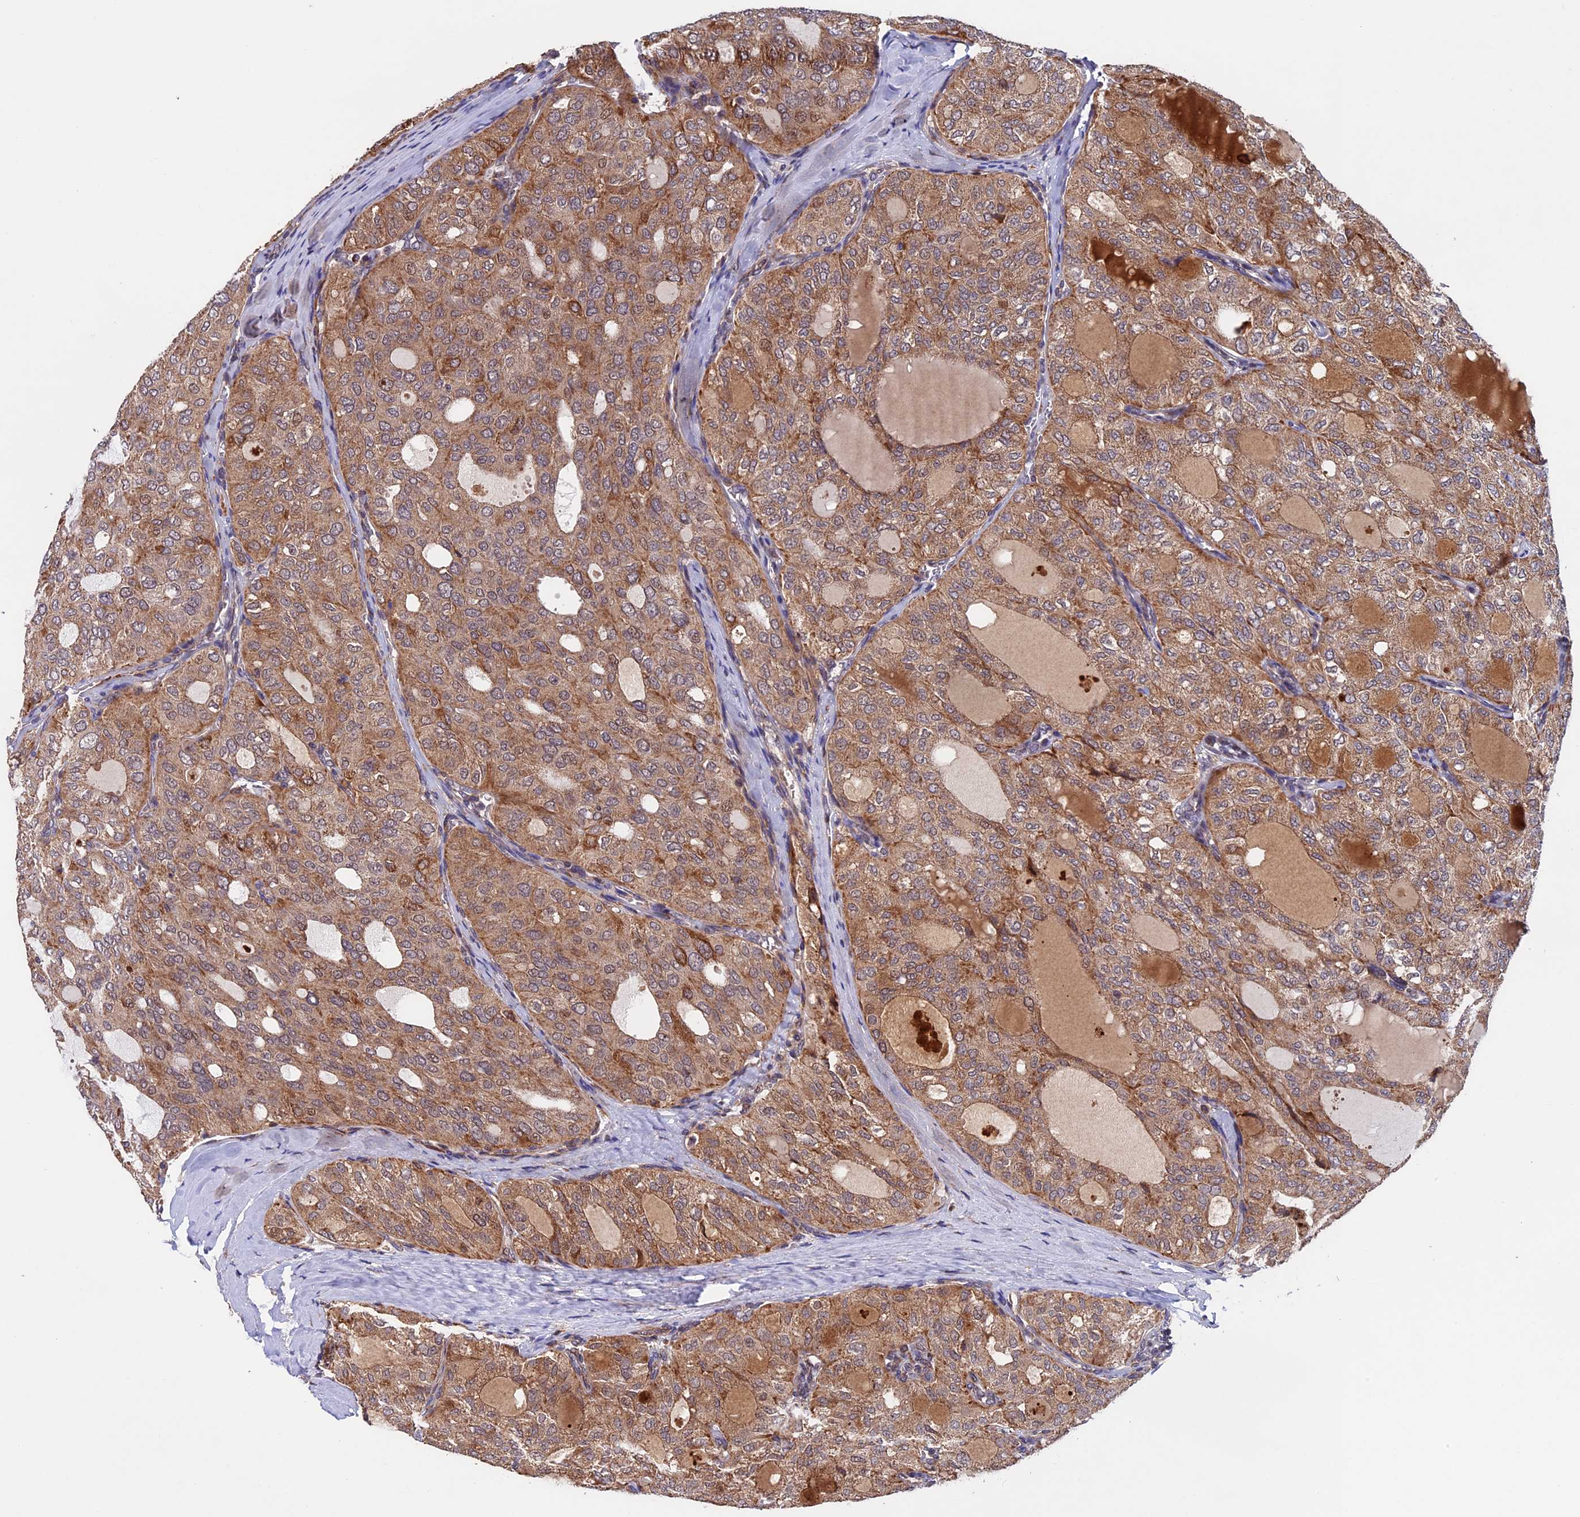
{"staining": {"intensity": "moderate", "quantity": ">75%", "location": "cytoplasmic/membranous"}, "tissue": "thyroid cancer", "cell_type": "Tumor cells", "image_type": "cancer", "snomed": [{"axis": "morphology", "description": "Follicular adenoma carcinoma, NOS"}, {"axis": "topography", "description": "Thyroid gland"}], "caption": "Moderate cytoplasmic/membranous protein expression is identified in approximately >75% of tumor cells in thyroid cancer (follicular adenoma carcinoma).", "gene": "RNF17", "patient": {"sex": "male", "age": 75}}